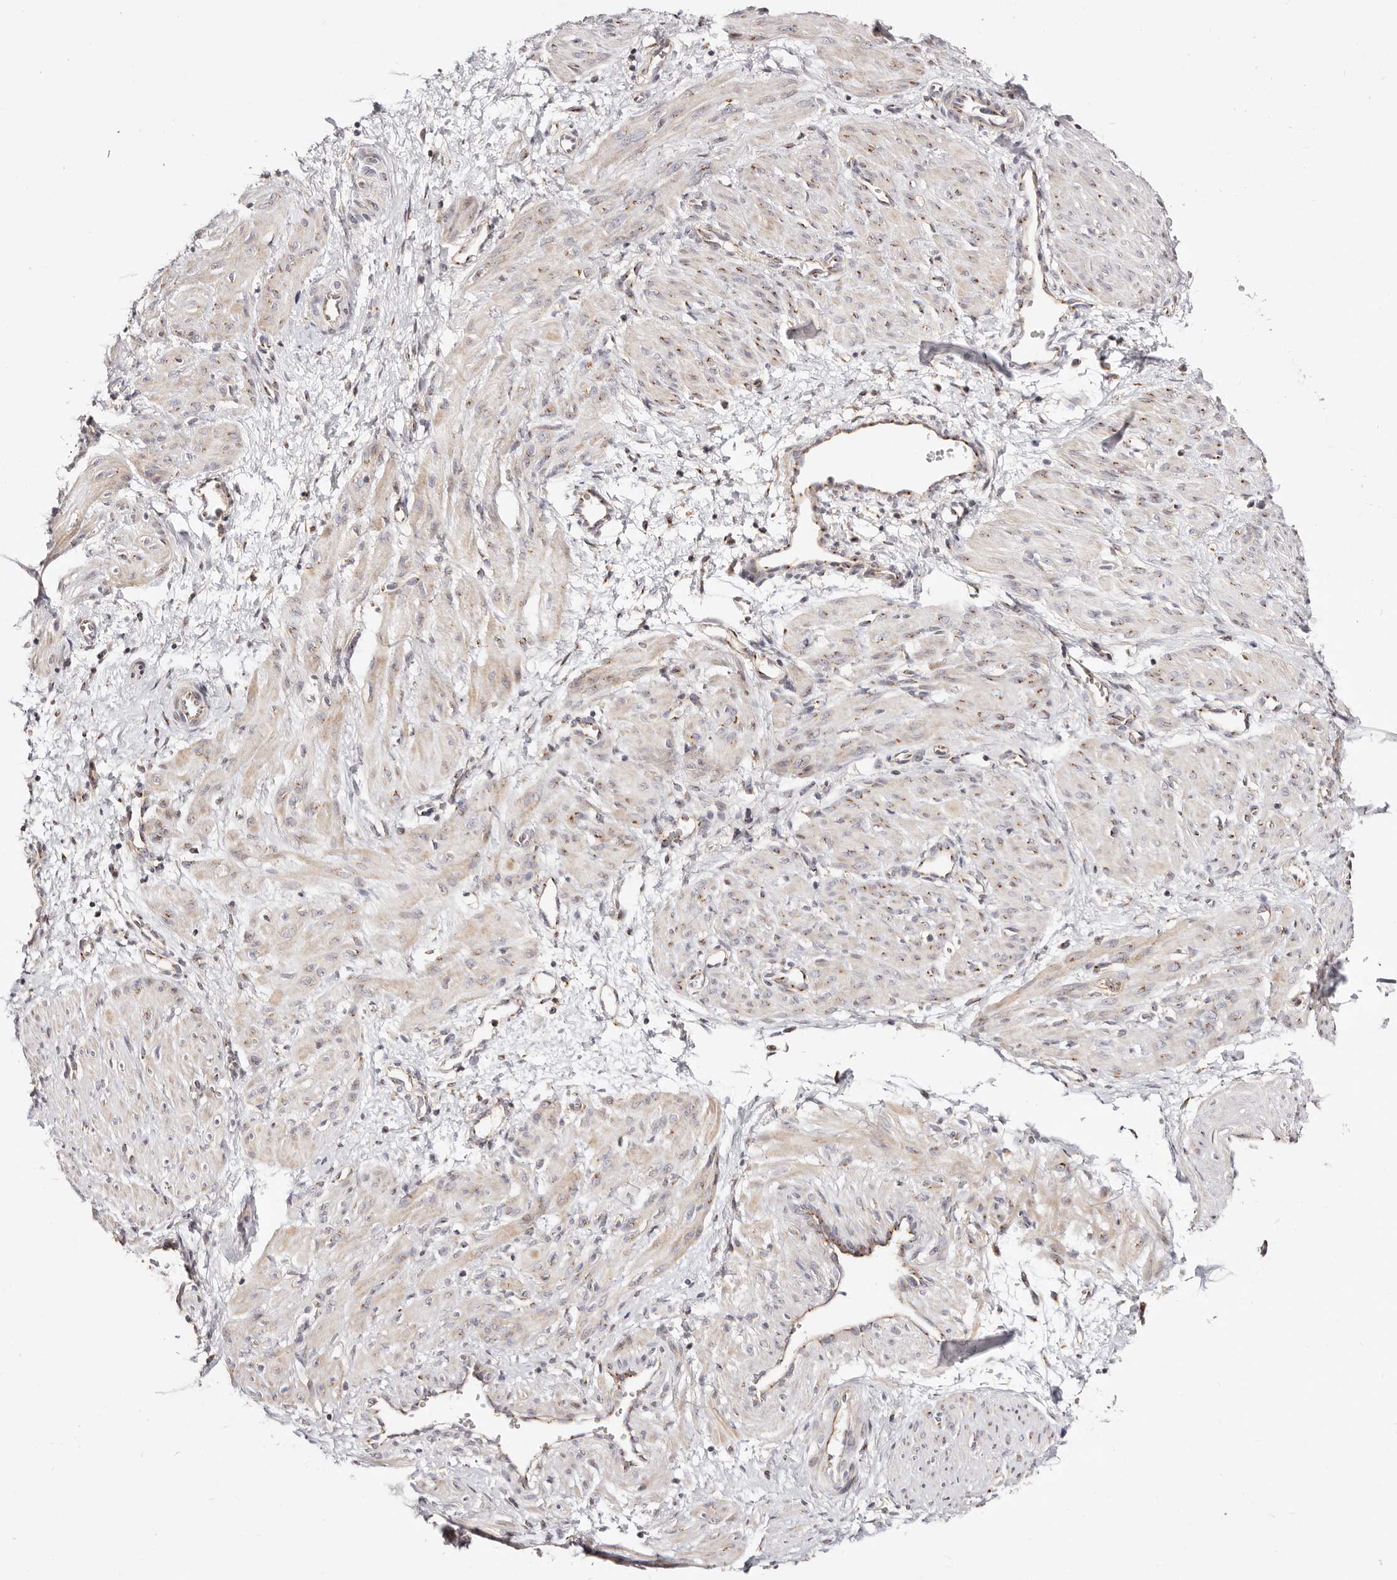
{"staining": {"intensity": "weak", "quantity": ">75%", "location": "cytoplasmic/membranous"}, "tissue": "smooth muscle", "cell_type": "Smooth muscle cells", "image_type": "normal", "snomed": [{"axis": "morphology", "description": "Normal tissue, NOS"}, {"axis": "topography", "description": "Endometrium"}], "caption": "Immunohistochemistry (IHC) histopathology image of unremarkable smooth muscle: human smooth muscle stained using immunohistochemistry displays low levels of weak protein expression localized specifically in the cytoplasmic/membranous of smooth muscle cells, appearing as a cytoplasmic/membranous brown color.", "gene": "MAPK6", "patient": {"sex": "female", "age": 33}}